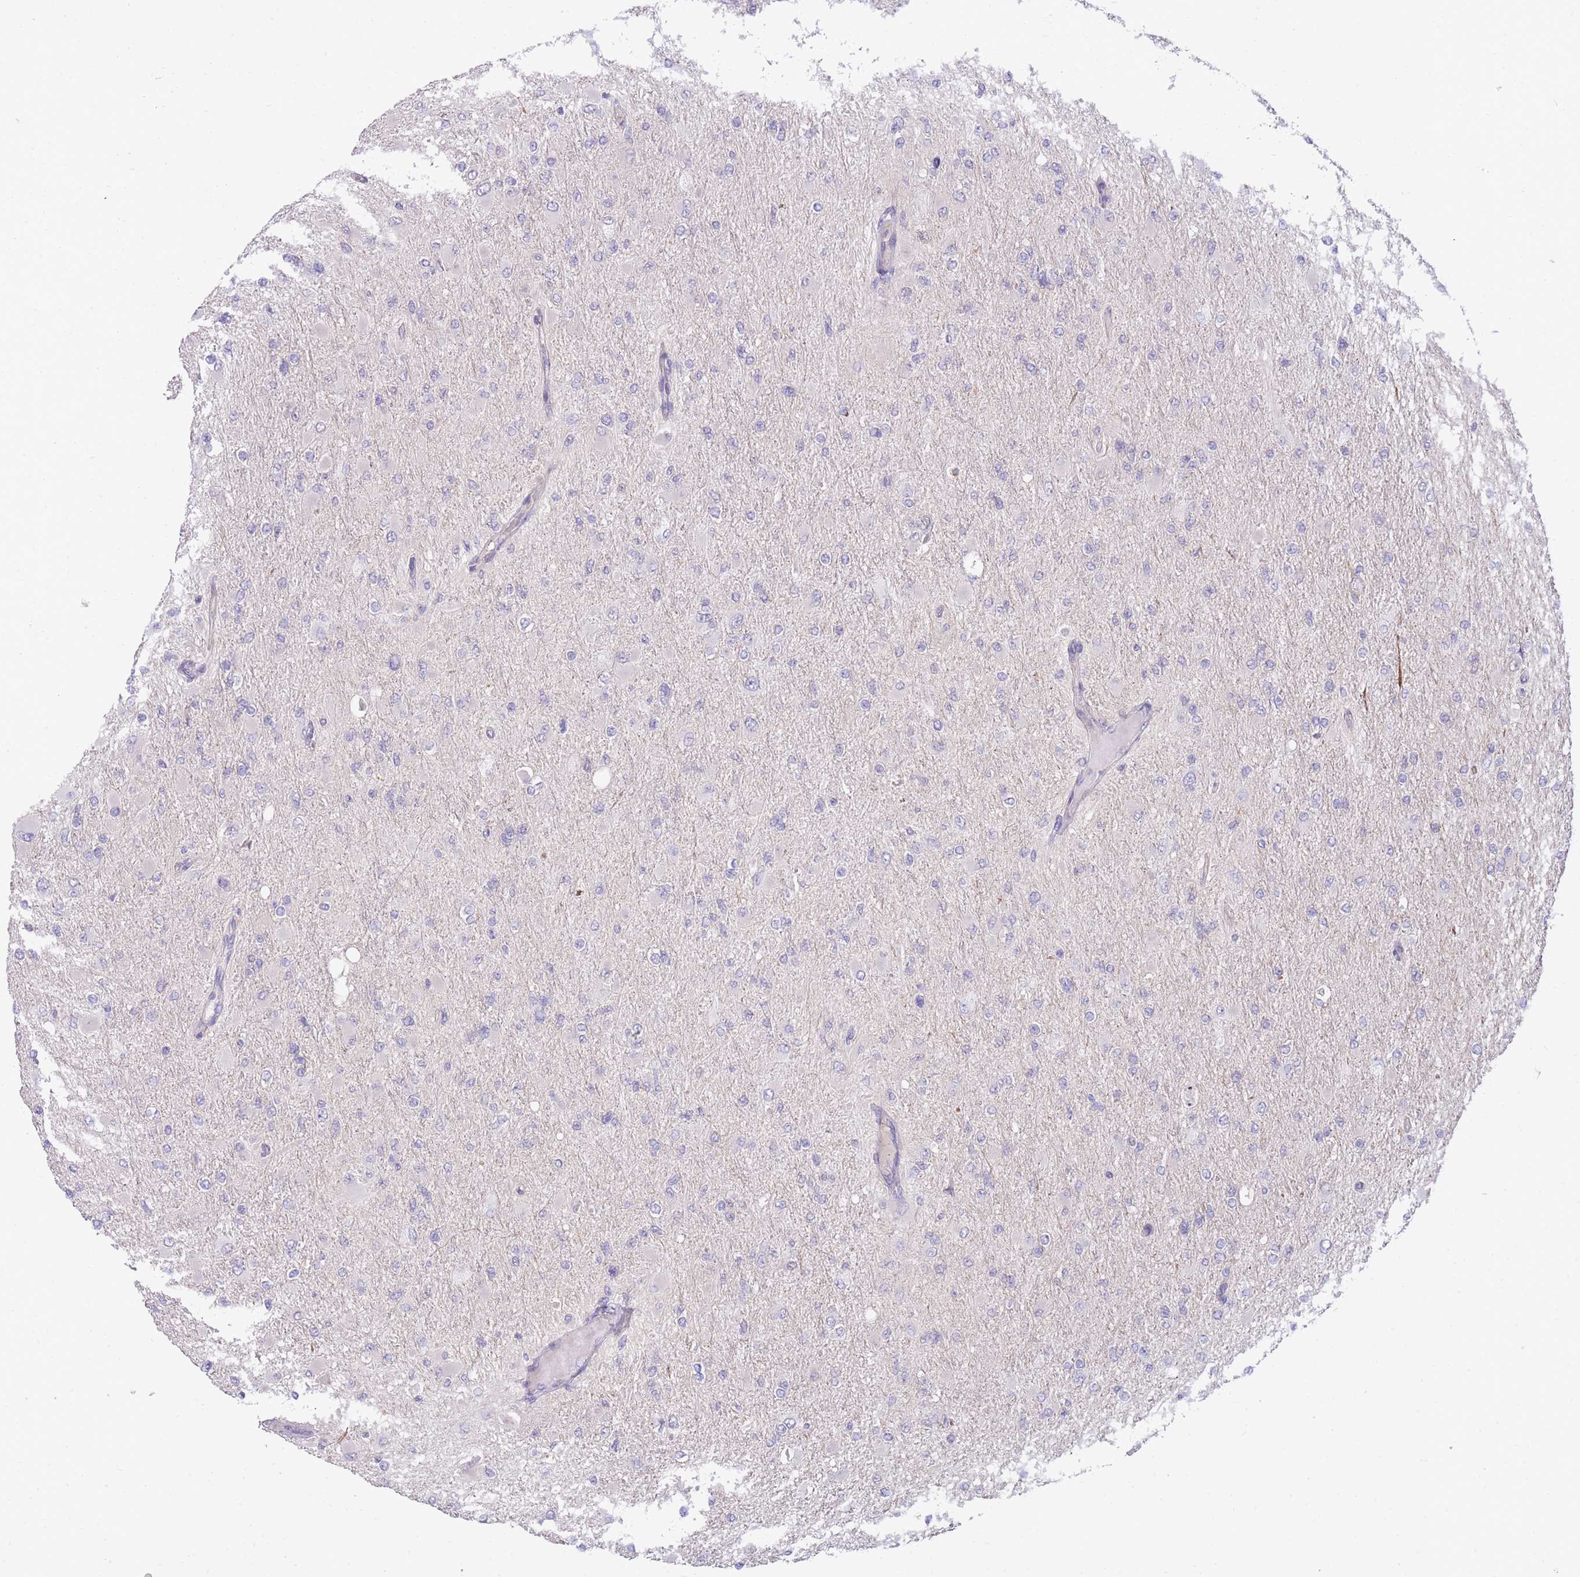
{"staining": {"intensity": "negative", "quantity": "none", "location": "none"}, "tissue": "glioma", "cell_type": "Tumor cells", "image_type": "cancer", "snomed": [{"axis": "morphology", "description": "Glioma, malignant, High grade"}, {"axis": "topography", "description": "Cerebral cortex"}], "caption": "DAB immunohistochemical staining of glioma demonstrates no significant staining in tumor cells.", "gene": "PRR23B", "patient": {"sex": "female", "age": 36}}